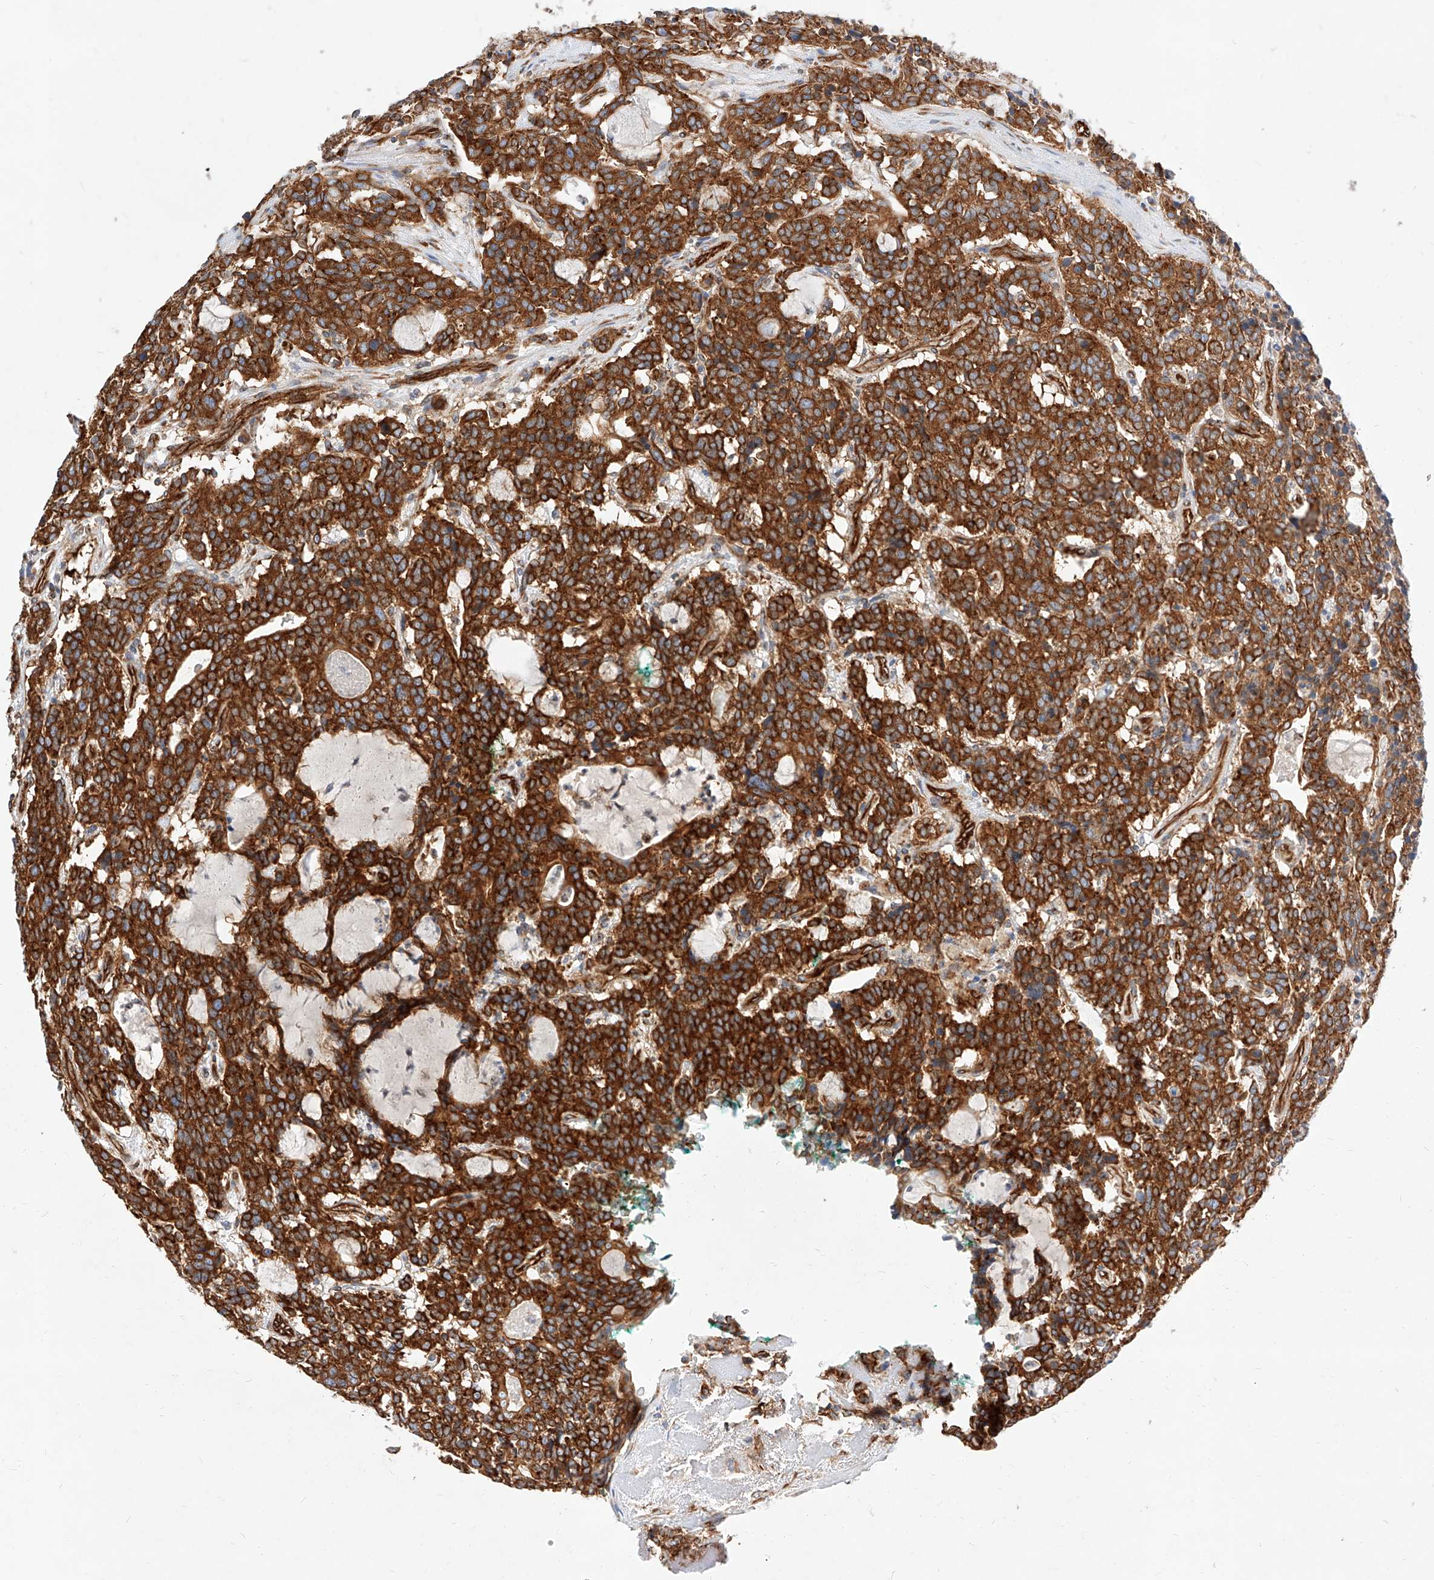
{"staining": {"intensity": "strong", "quantity": ">75%", "location": "cytoplasmic/membranous"}, "tissue": "carcinoid", "cell_type": "Tumor cells", "image_type": "cancer", "snomed": [{"axis": "morphology", "description": "Carcinoid, malignant, NOS"}, {"axis": "topography", "description": "Lung"}], "caption": "Approximately >75% of tumor cells in carcinoid exhibit strong cytoplasmic/membranous protein positivity as visualized by brown immunohistochemical staining.", "gene": "CSGALNACT2", "patient": {"sex": "female", "age": 46}}